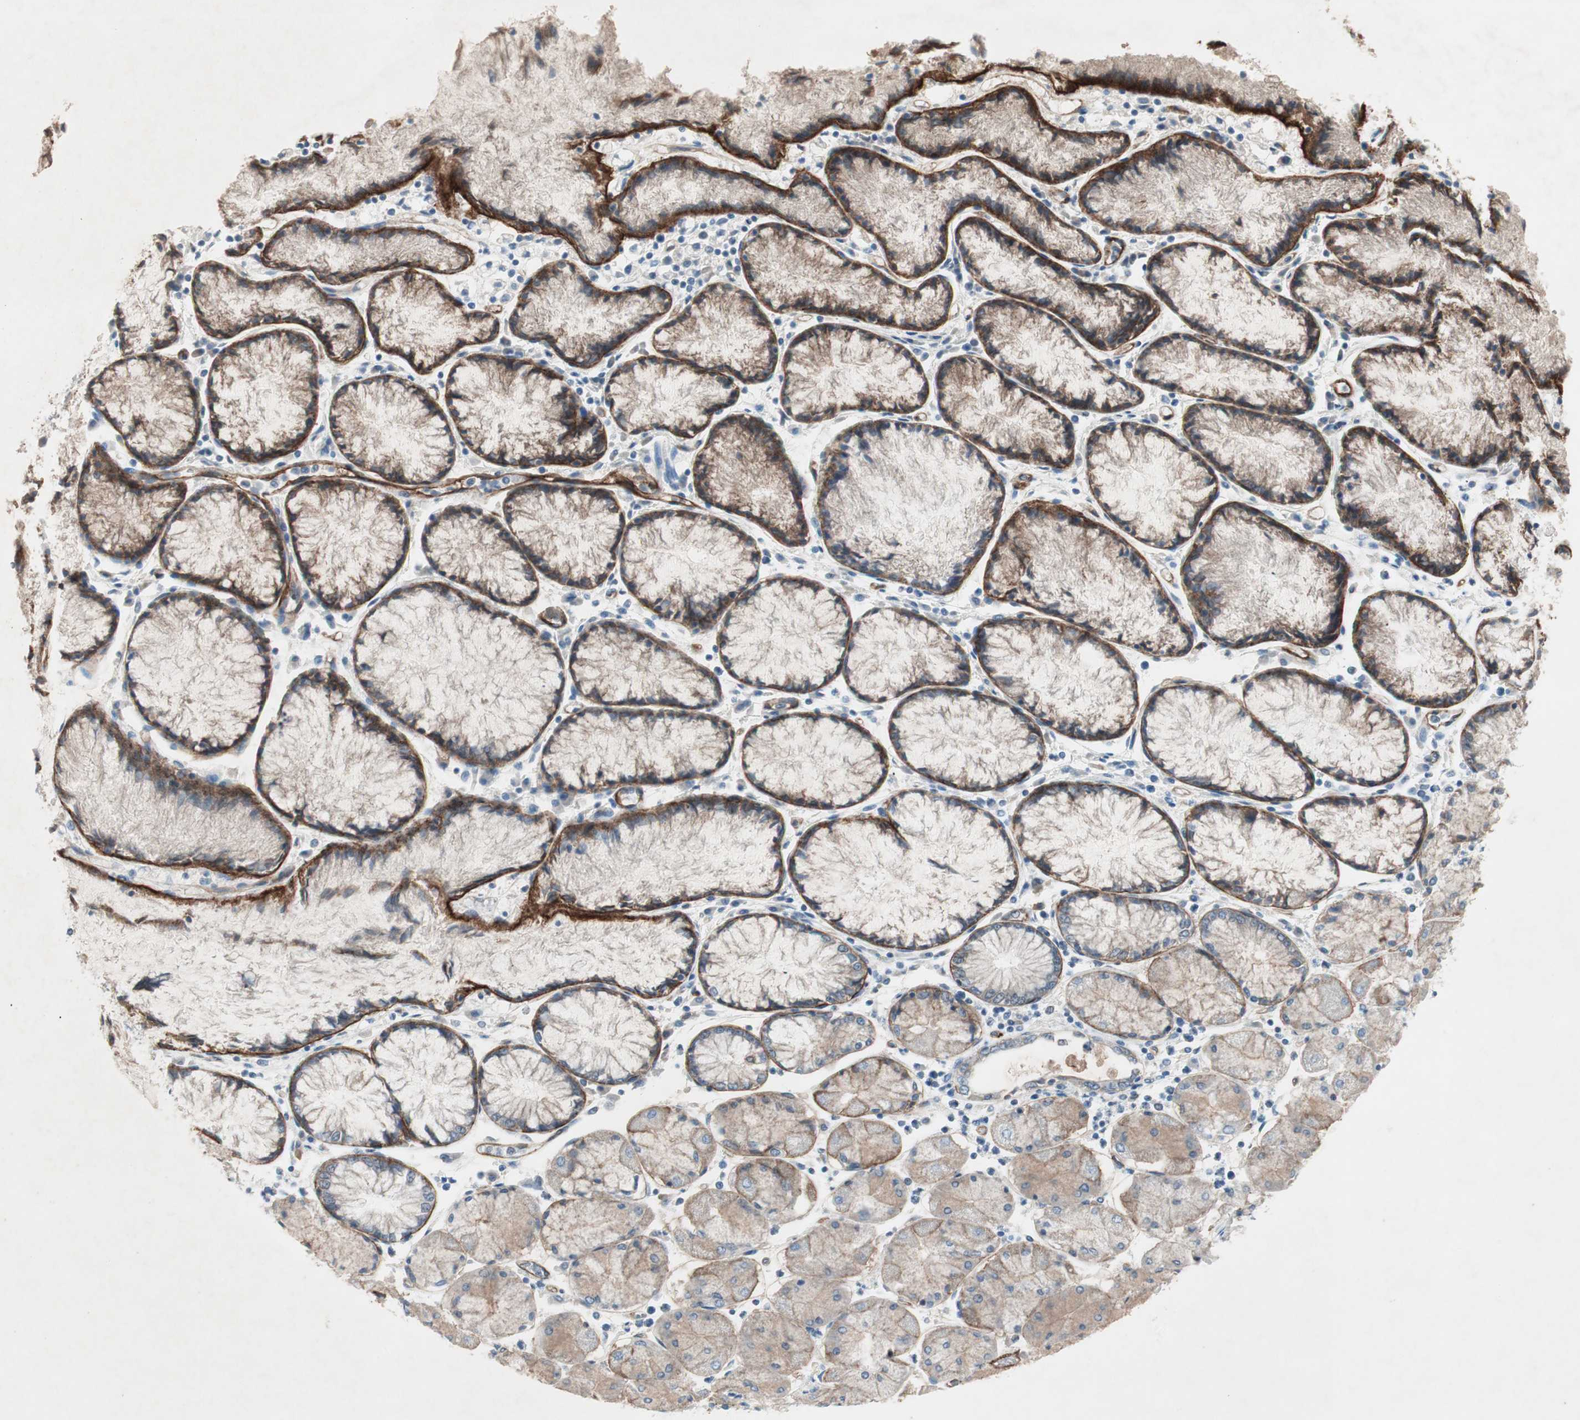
{"staining": {"intensity": "strong", "quantity": "25%-75%", "location": "cytoplasmic/membranous"}, "tissue": "stomach cancer", "cell_type": "Tumor cells", "image_type": "cancer", "snomed": [{"axis": "morphology", "description": "Normal tissue, NOS"}, {"axis": "morphology", "description": "Adenocarcinoma, NOS"}, {"axis": "topography", "description": "Stomach, upper"}, {"axis": "topography", "description": "Stomach"}], "caption": "Immunohistochemistry photomicrograph of neoplastic tissue: human stomach adenocarcinoma stained using immunohistochemistry demonstrates high levels of strong protein expression localized specifically in the cytoplasmic/membranous of tumor cells, appearing as a cytoplasmic/membranous brown color.", "gene": "ITGB4", "patient": {"sex": "male", "age": 59}}